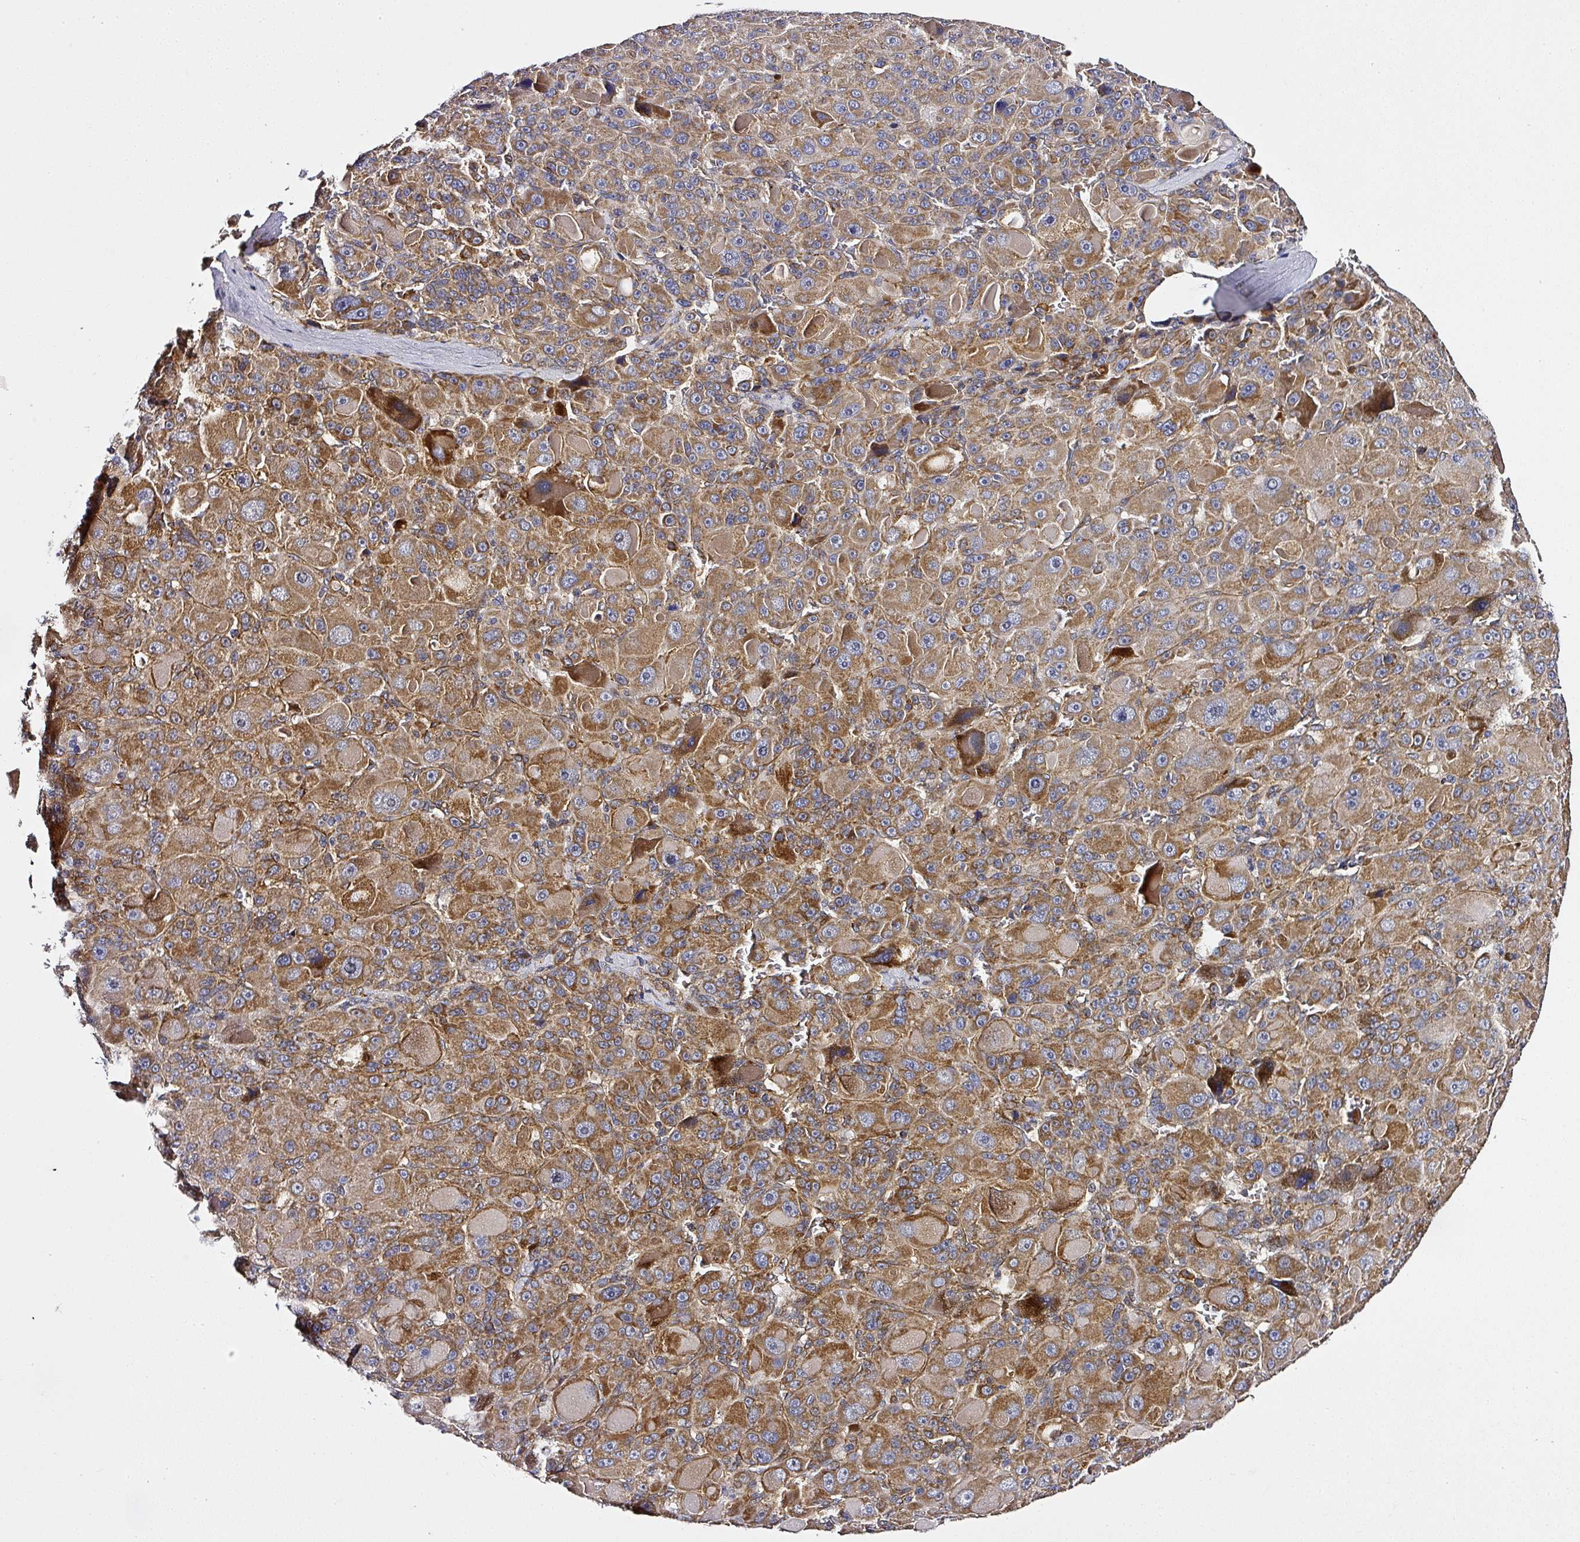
{"staining": {"intensity": "moderate", "quantity": ">75%", "location": "cytoplasmic/membranous"}, "tissue": "liver cancer", "cell_type": "Tumor cells", "image_type": "cancer", "snomed": [{"axis": "morphology", "description": "Carcinoma, Hepatocellular, NOS"}, {"axis": "topography", "description": "Liver"}], "caption": "Moderate cytoplasmic/membranous protein staining is seen in about >75% of tumor cells in liver hepatocellular carcinoma. (IHC, brightfield microscopy, high magnification).", "gene": "ZNF513", "patient": {"sex": "male", "age": 76}}